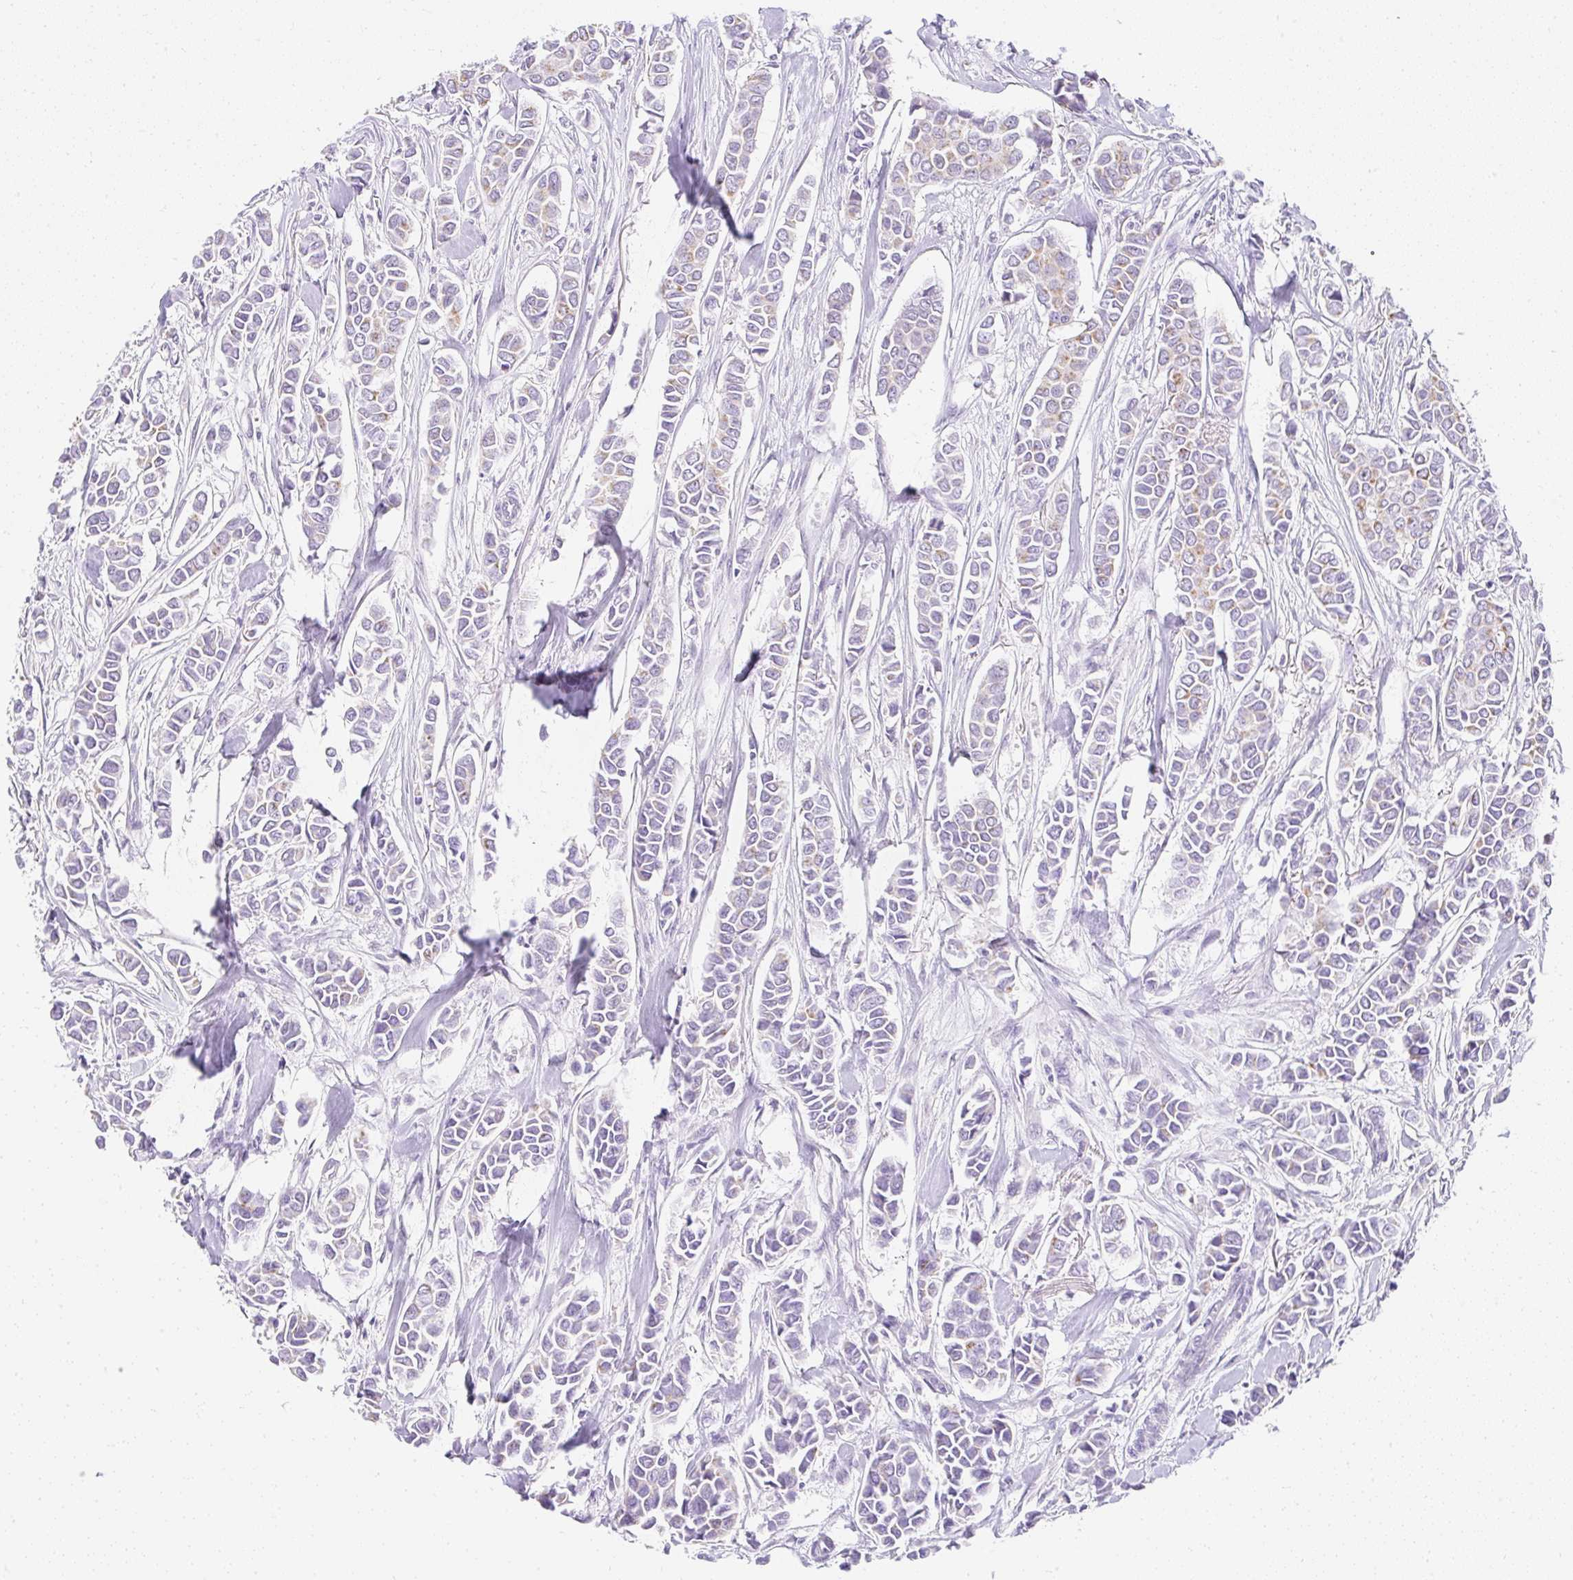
{"staining": {"intensity": "moderate", "quantity": "<25%", "location": "cytoplasmic/membranous"}, "tissue": "breast cancer", "cell_type": "Tumor cells", "image_type": "cancer", "snomed": [{"axis": "morphology", "description": "Duct carcinoma"}, {"axis": "topography", "description": "Breast"}], "caption": "Immunohistochemical staining of breast cancer demonstrates low levels of moderate cytoplasmic/membranous expression in approximately <25% of tumor cells.", "gene": "DTX4", "patient": {"sex": "female", "age": 84}}